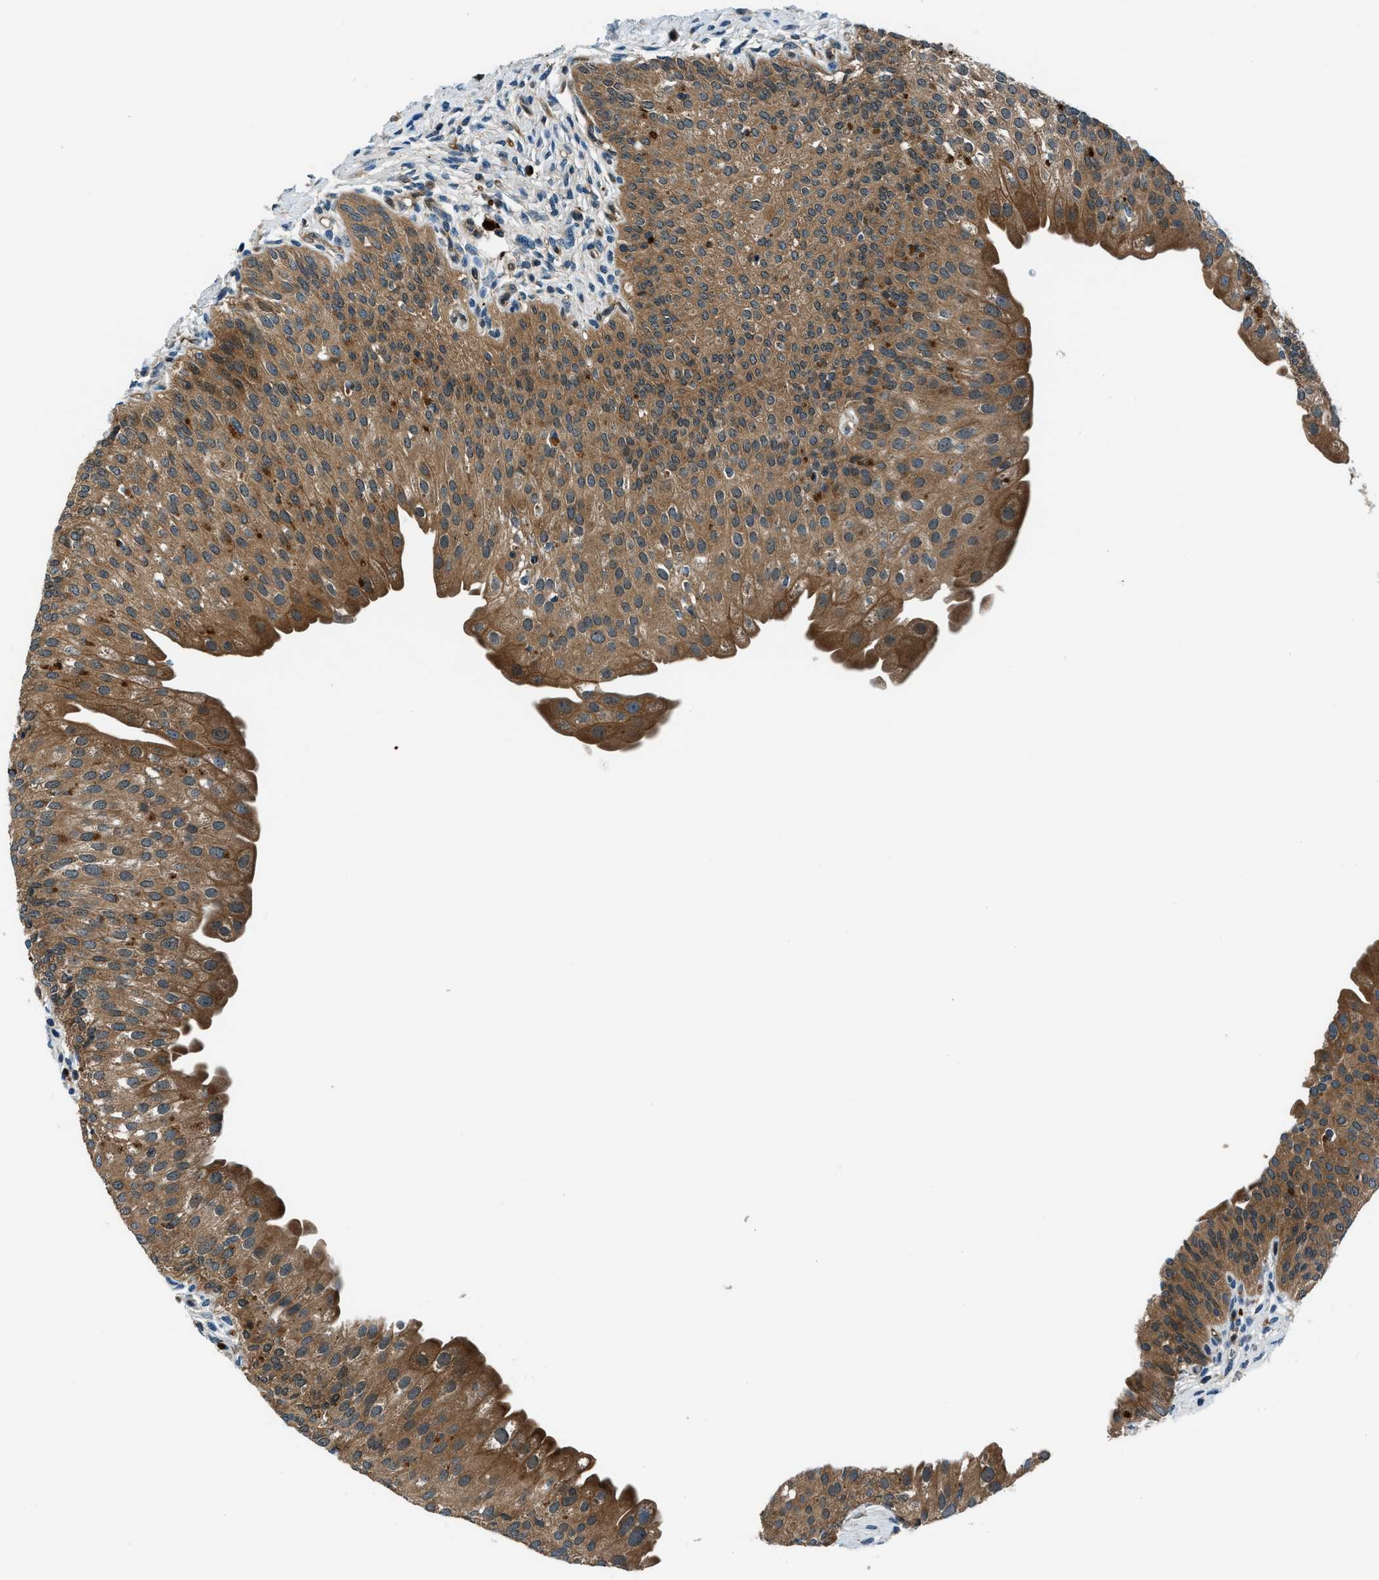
{"staining": {"intensity": "moderate", "quantity": ">75%", "location": "cytoplasmic/membranous"}, "tissue": "urinary bladder", "cell_type": "Urothelial cells", "image_type": "normal", "snomed": [{"axis": "morphology", "description": "Normal tissue, NOS"}, {"axis": "topography", "description": "Urinary bladder"}], "caption": "Moderate cytoplasmic/membranous protein staining is appreciated in approximately >75% of urothelial cells in urinary bladder.", "gene": "SLC19A2", "patient": {"sex": "male", "age": 46}}